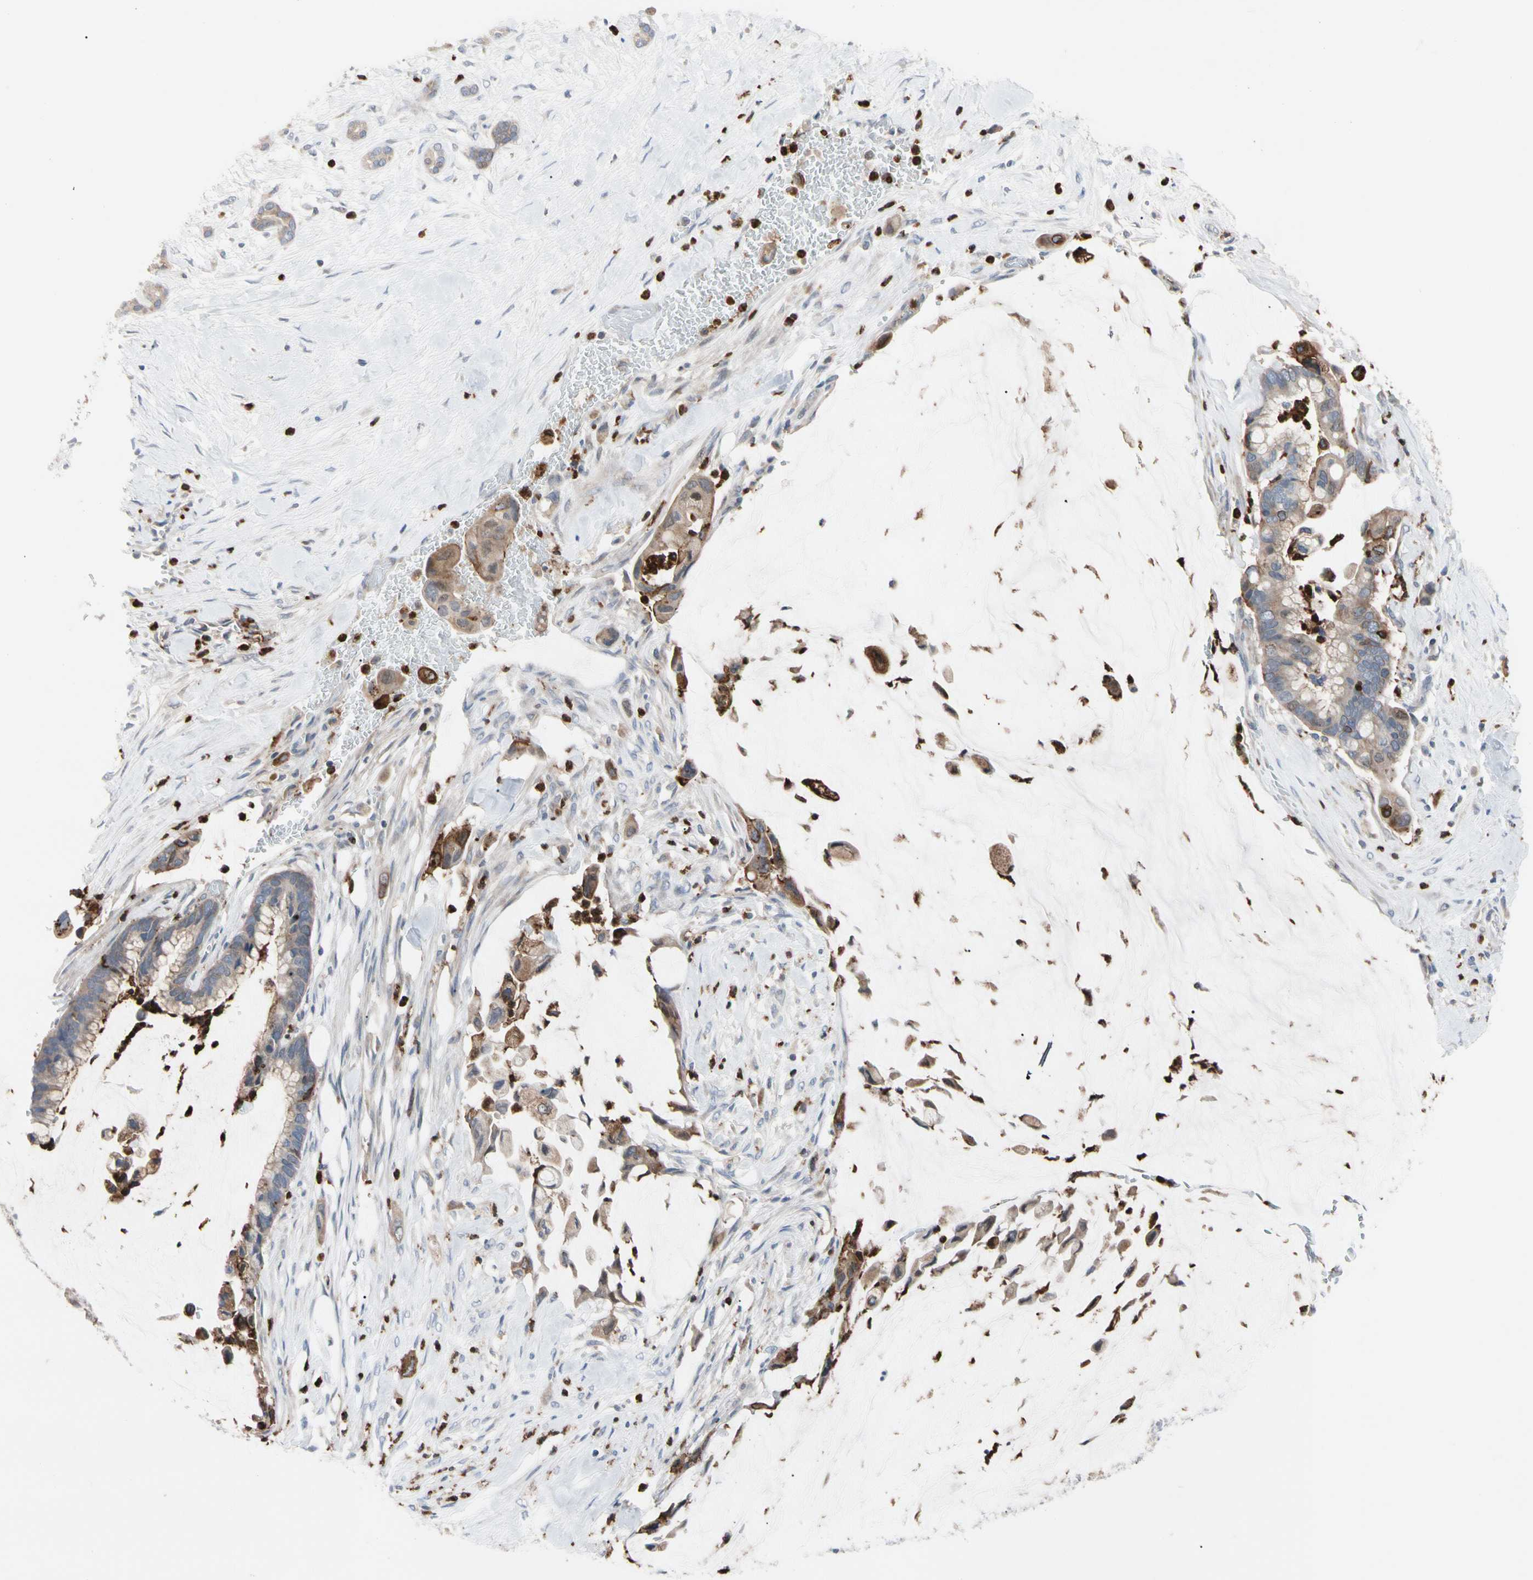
{"staining": {"intensity": "moderate", "quantity": "25%-75%", "location": "cytoplasmic/membranous"}, "tissue": "pancreatic cancer", "cell_type": "Tumor cells", "image_type": "cancer", "snomed": [{"axis": "morphology", "description": "Adenocarcinoma, NOS"}, {"axis": "topography", "description": "Pancreas"}], "caption": "Tumor cells reveal moderate cytoplasmic/membranous positivity in about 25%-75% of cells in pancreatic adenocarcinoma.", "gene": "MCL1", "patient": {"sex": "male", "age": 41}}